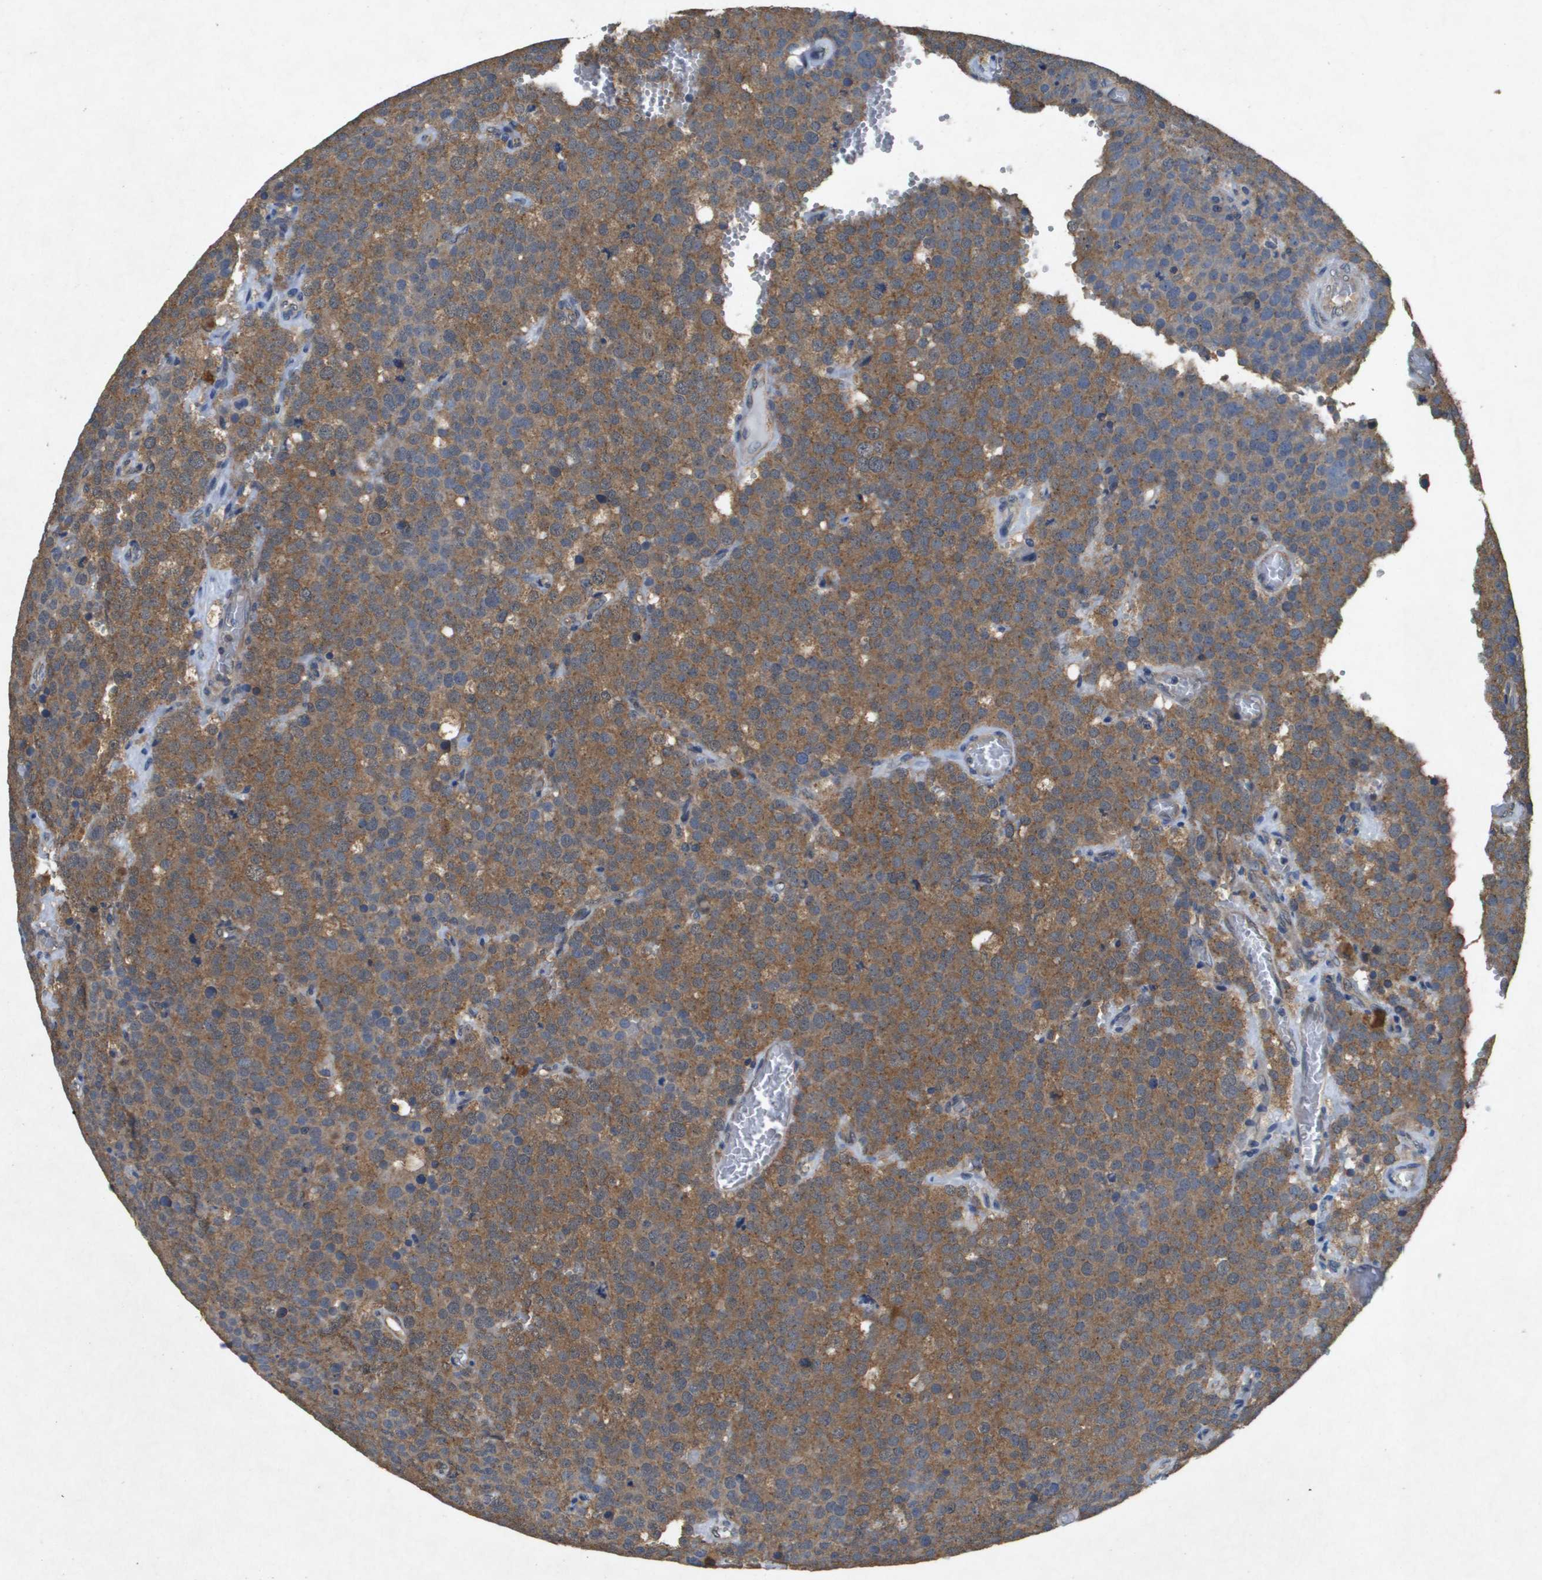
{"staining": {"intensity": "moderate", "quantity": ">75%", "location": "cytoplasmic/membranous"}, "tissue": "testis cancer", "cell_type": "Tumor cells", "image_type": "cancer", "snomed": [{"axis": "morphology", "description": "Normal tissue, NOS"}, {"axis": "morphology", "description": "Seminoma, NOS"}, {"axis": "topography", "description": "Testis"}], "caption": "Moderate cytoplasmic/membranous protein positivity is seen in approximately >75% of tumor cells in seminoma (testis).", "gene": "PTPRT", "patient": {"sex": "male", "age": 71}}